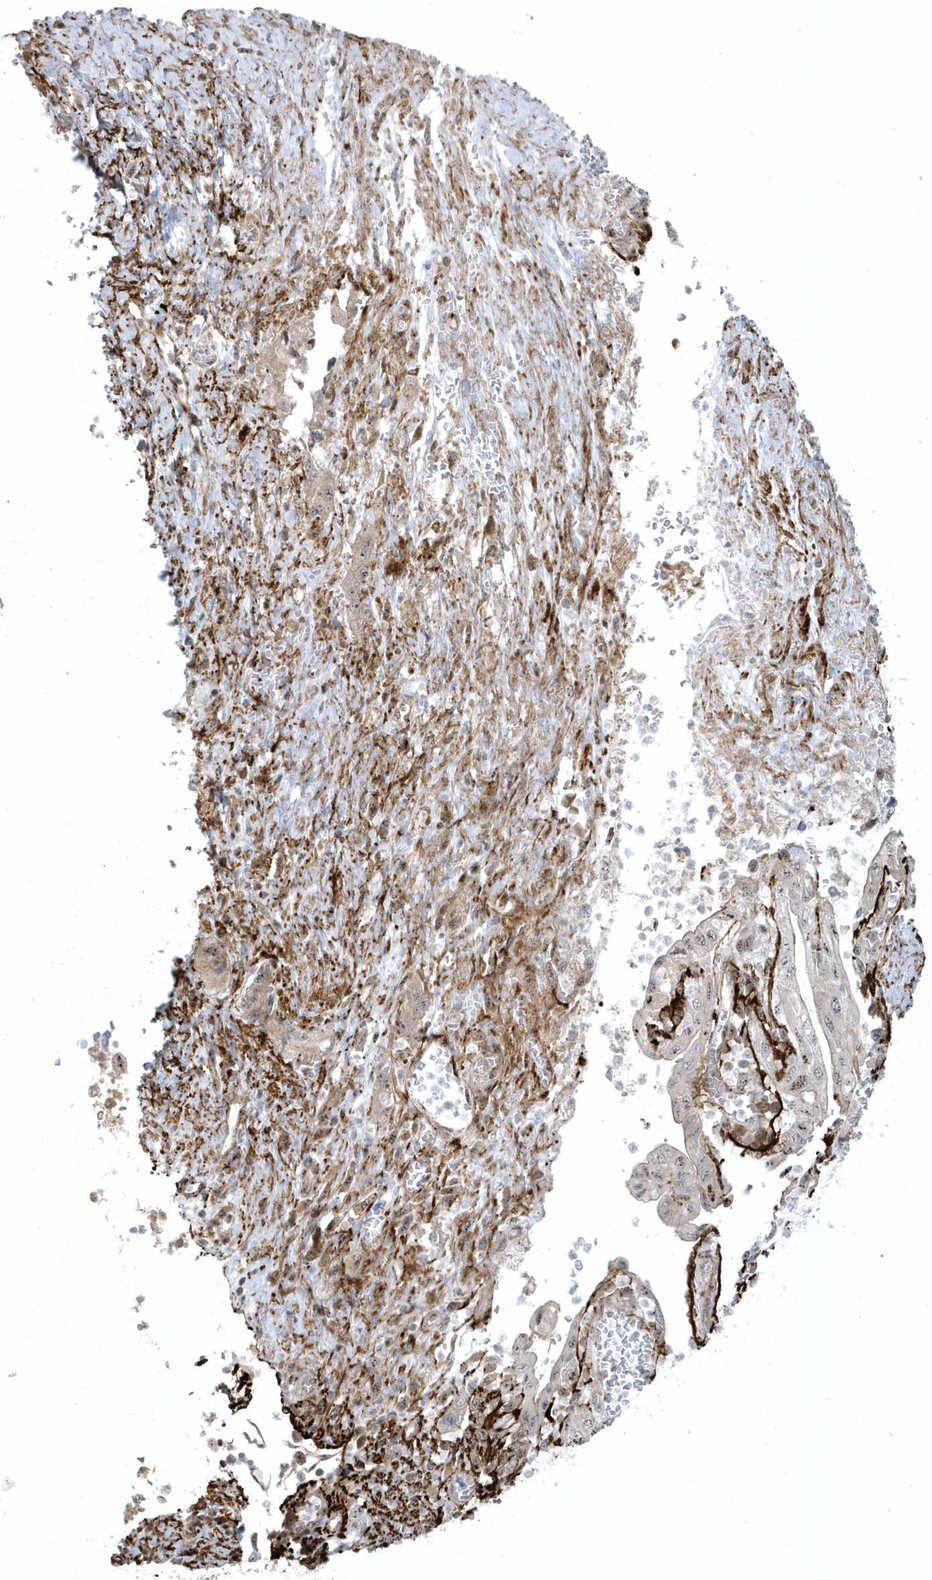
{"staining": {"intensity": "weak", "quantity": "<25%", "location": "nuclear"}, "tissue": "pancreatic cancer", "cell_type": "Tumor cells", "image_type": "cancer", "snomed": [{"axis": "morphology", "description": "Adenocarcinoma, NOS"}, {"axis": "topography", "description": "Pancreas"}], "caption": "DAB immunohistochemical staining of pancreatic cancer reveals no significant expression in tumor cells.", "gene": "MASP2", "patient": {"sex": "female", "age": 73}}